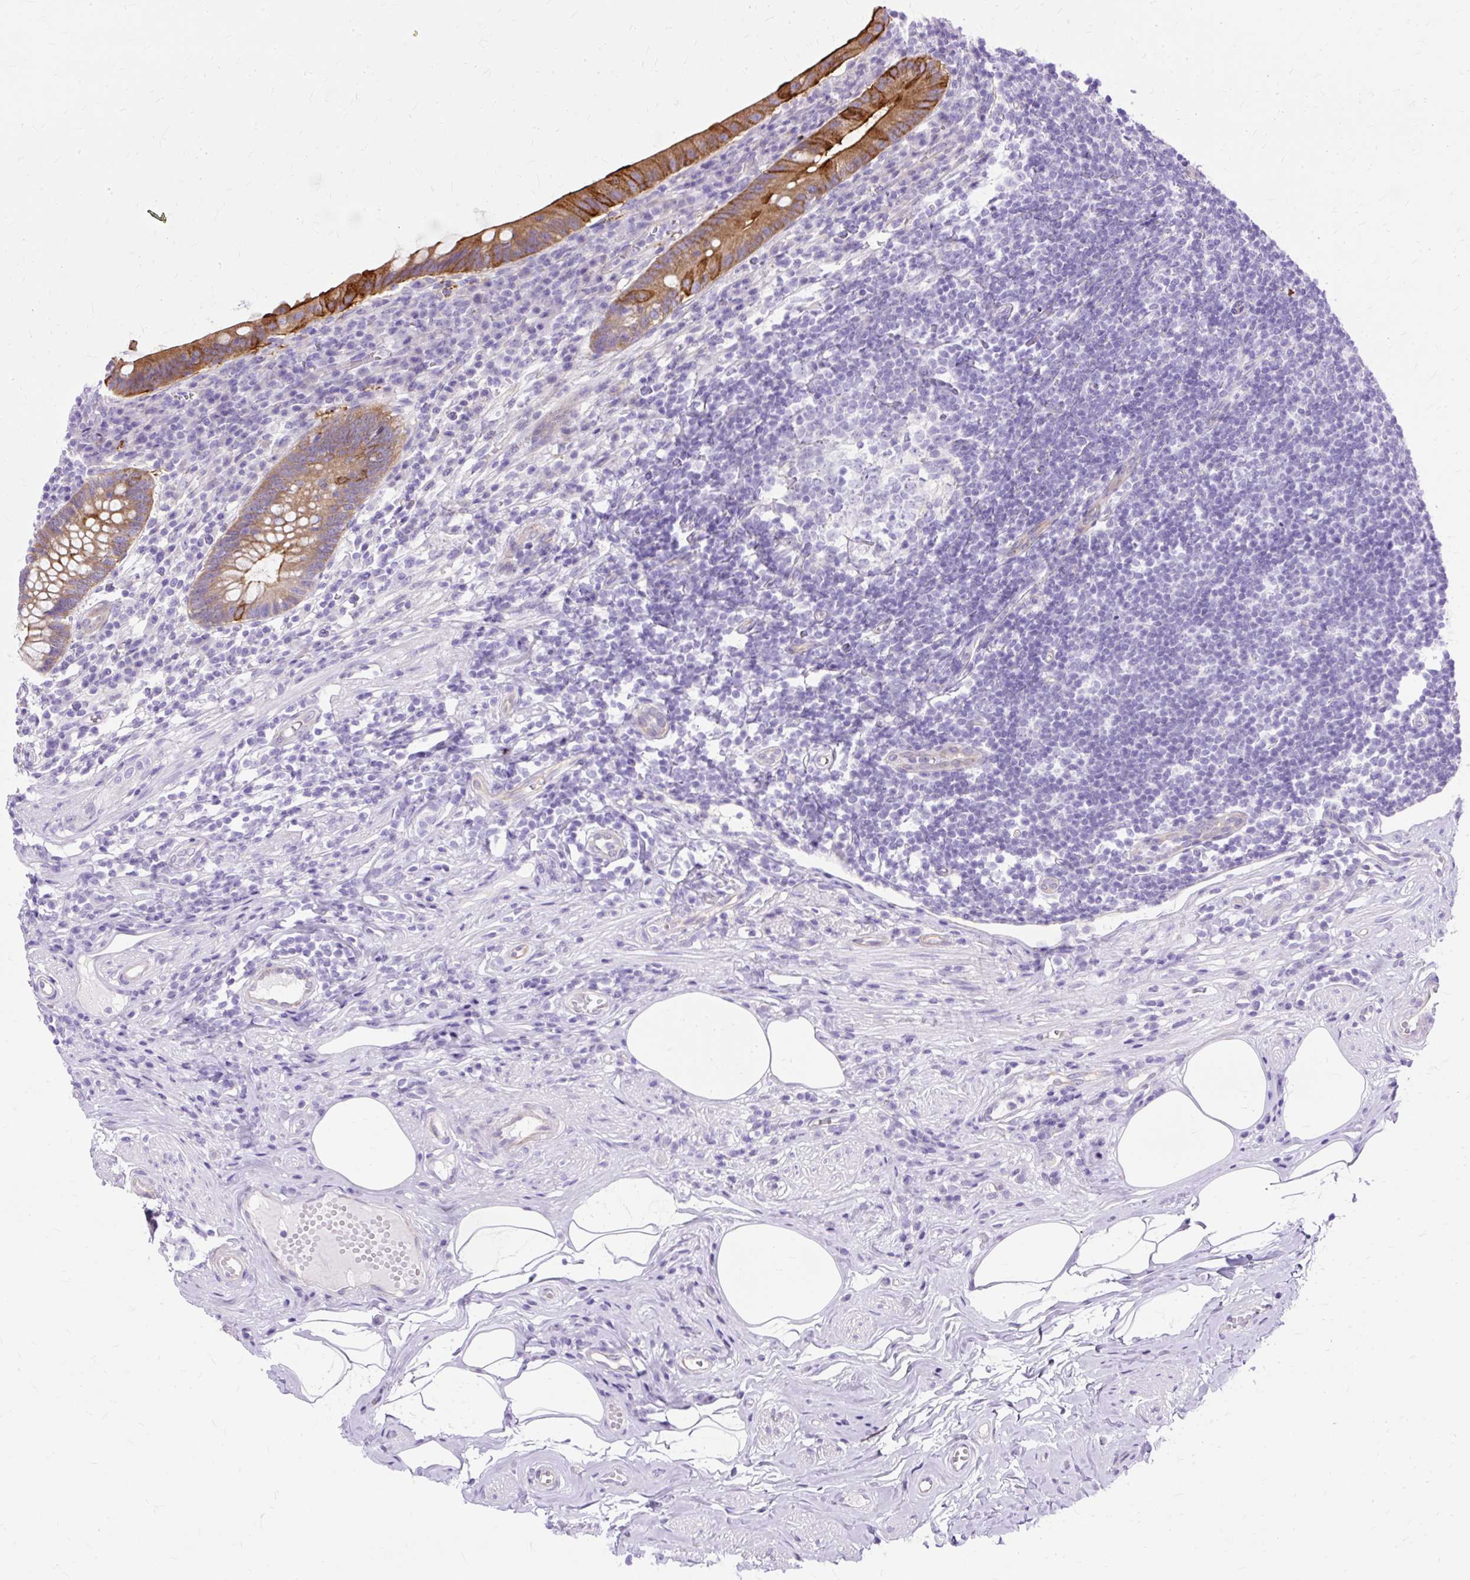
{"staining": {"intensity": "strong", "quantity": "25%-75%", "location": "cytoplasmic/membranous"}, "tissue": "appendix", "cell_type": "Glandular cells", "image_type": "normal", "snomed": [{"axis": "morphology", "description": "Normal tissue, NOS"}, {"axis": "topography", "description": "Appendix"}], "caption": "Glandular cells show strong cytoplasmic/membranous expression in approximately 25%-75% of cells in unremarkable appendix.", "gene": "MYO6", "patient": {"sex": "female", "age": 56}}